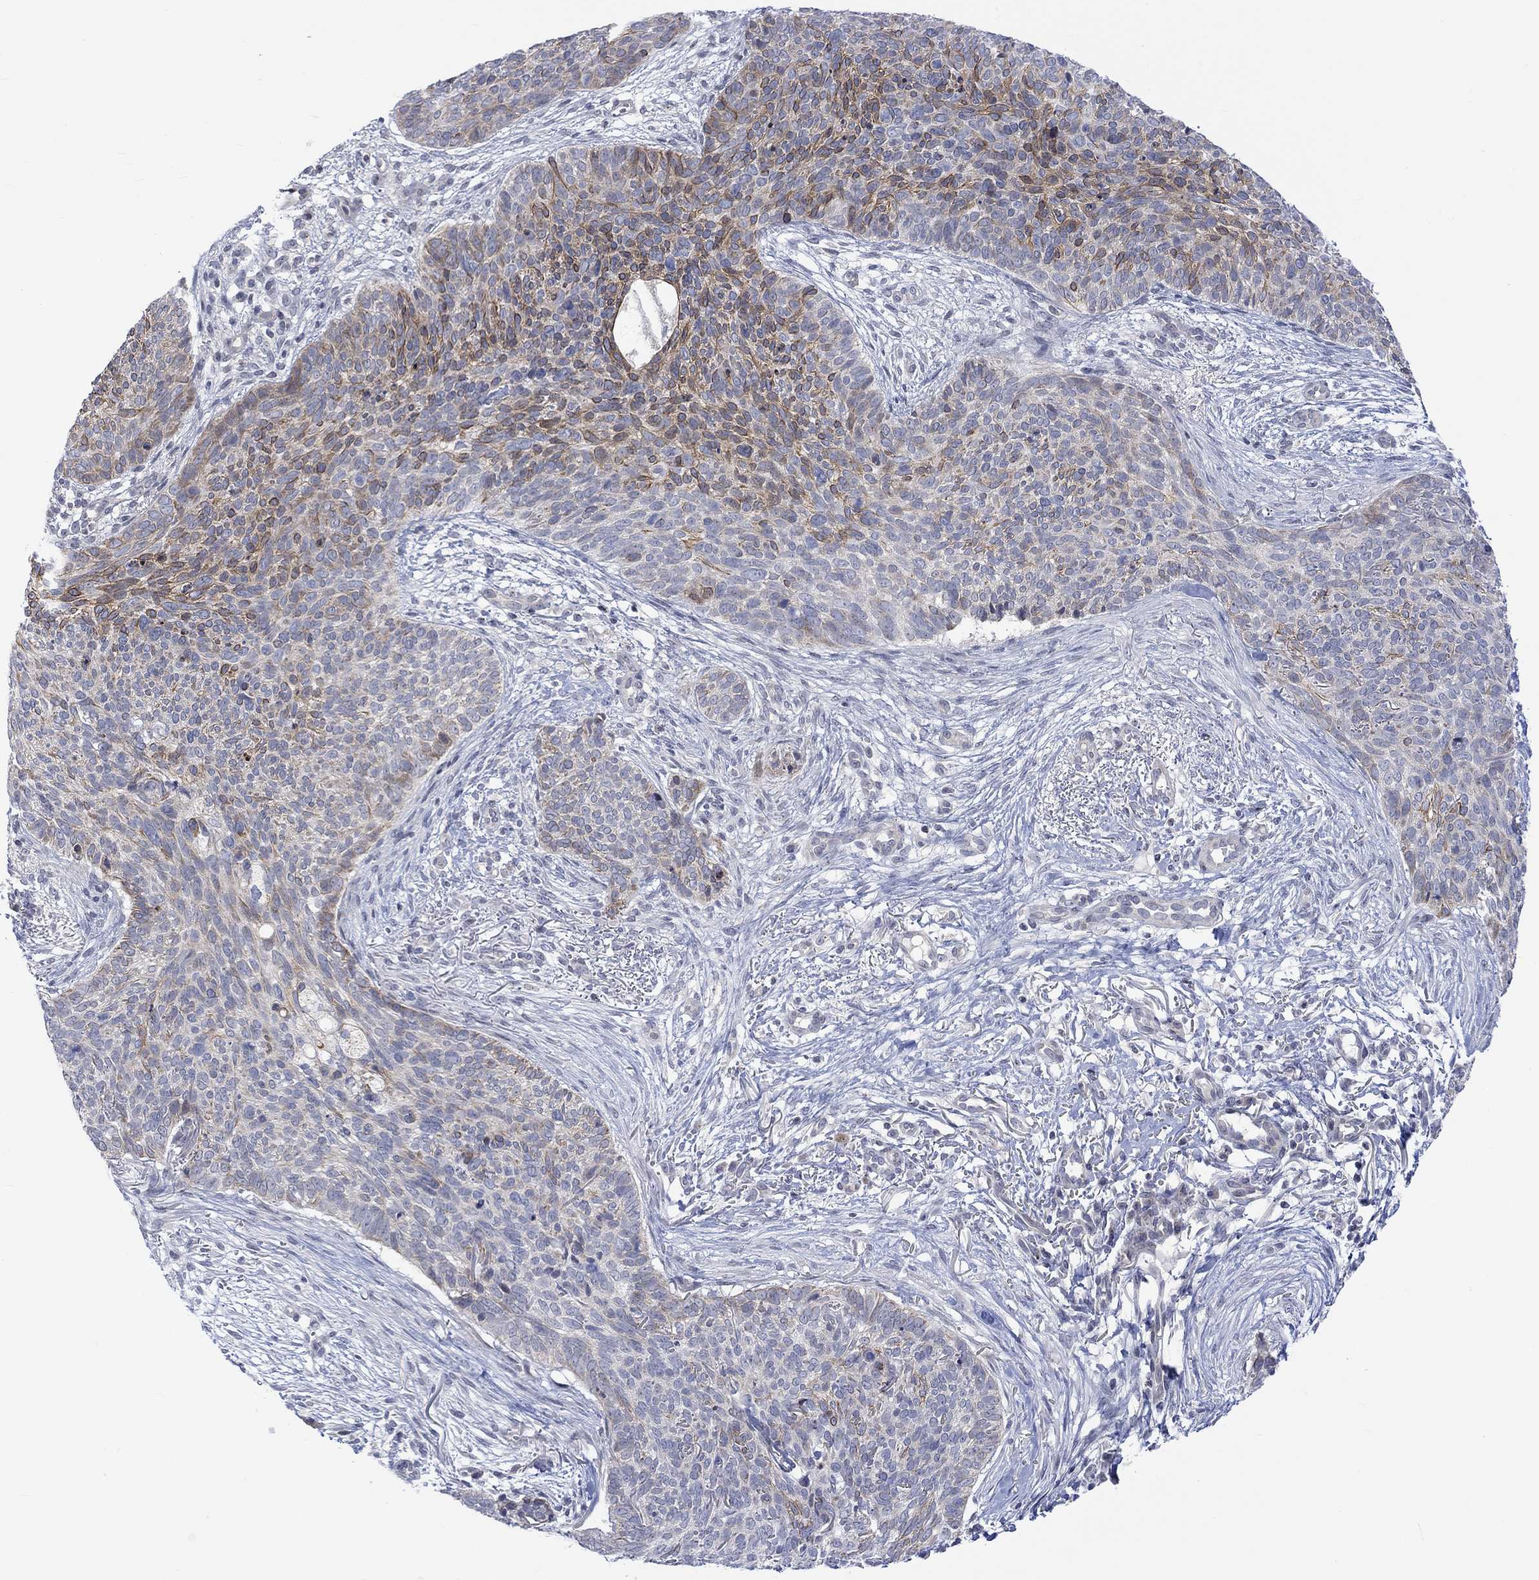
{"staining": {"intensity": "moderate", "quantity": "<25%", "location": "cytoplasmic/membranous"}, "tissue": "skin cancer", "cell_type": "Tumor cells", "image_type": "cancer", "snomed": [{"axis": "morphology", "description": "Basal cell carcinoma"}, {"axis": "topography", "description": "Skin"}], "caption": "The histopathology image demonstrates staining of skin cancer, revealing moderate cytoplasmic/membranous protein staining (brown color) within tumor cells.", "gene": "DCX", "patient": {"sex": "male", "age": 64}}